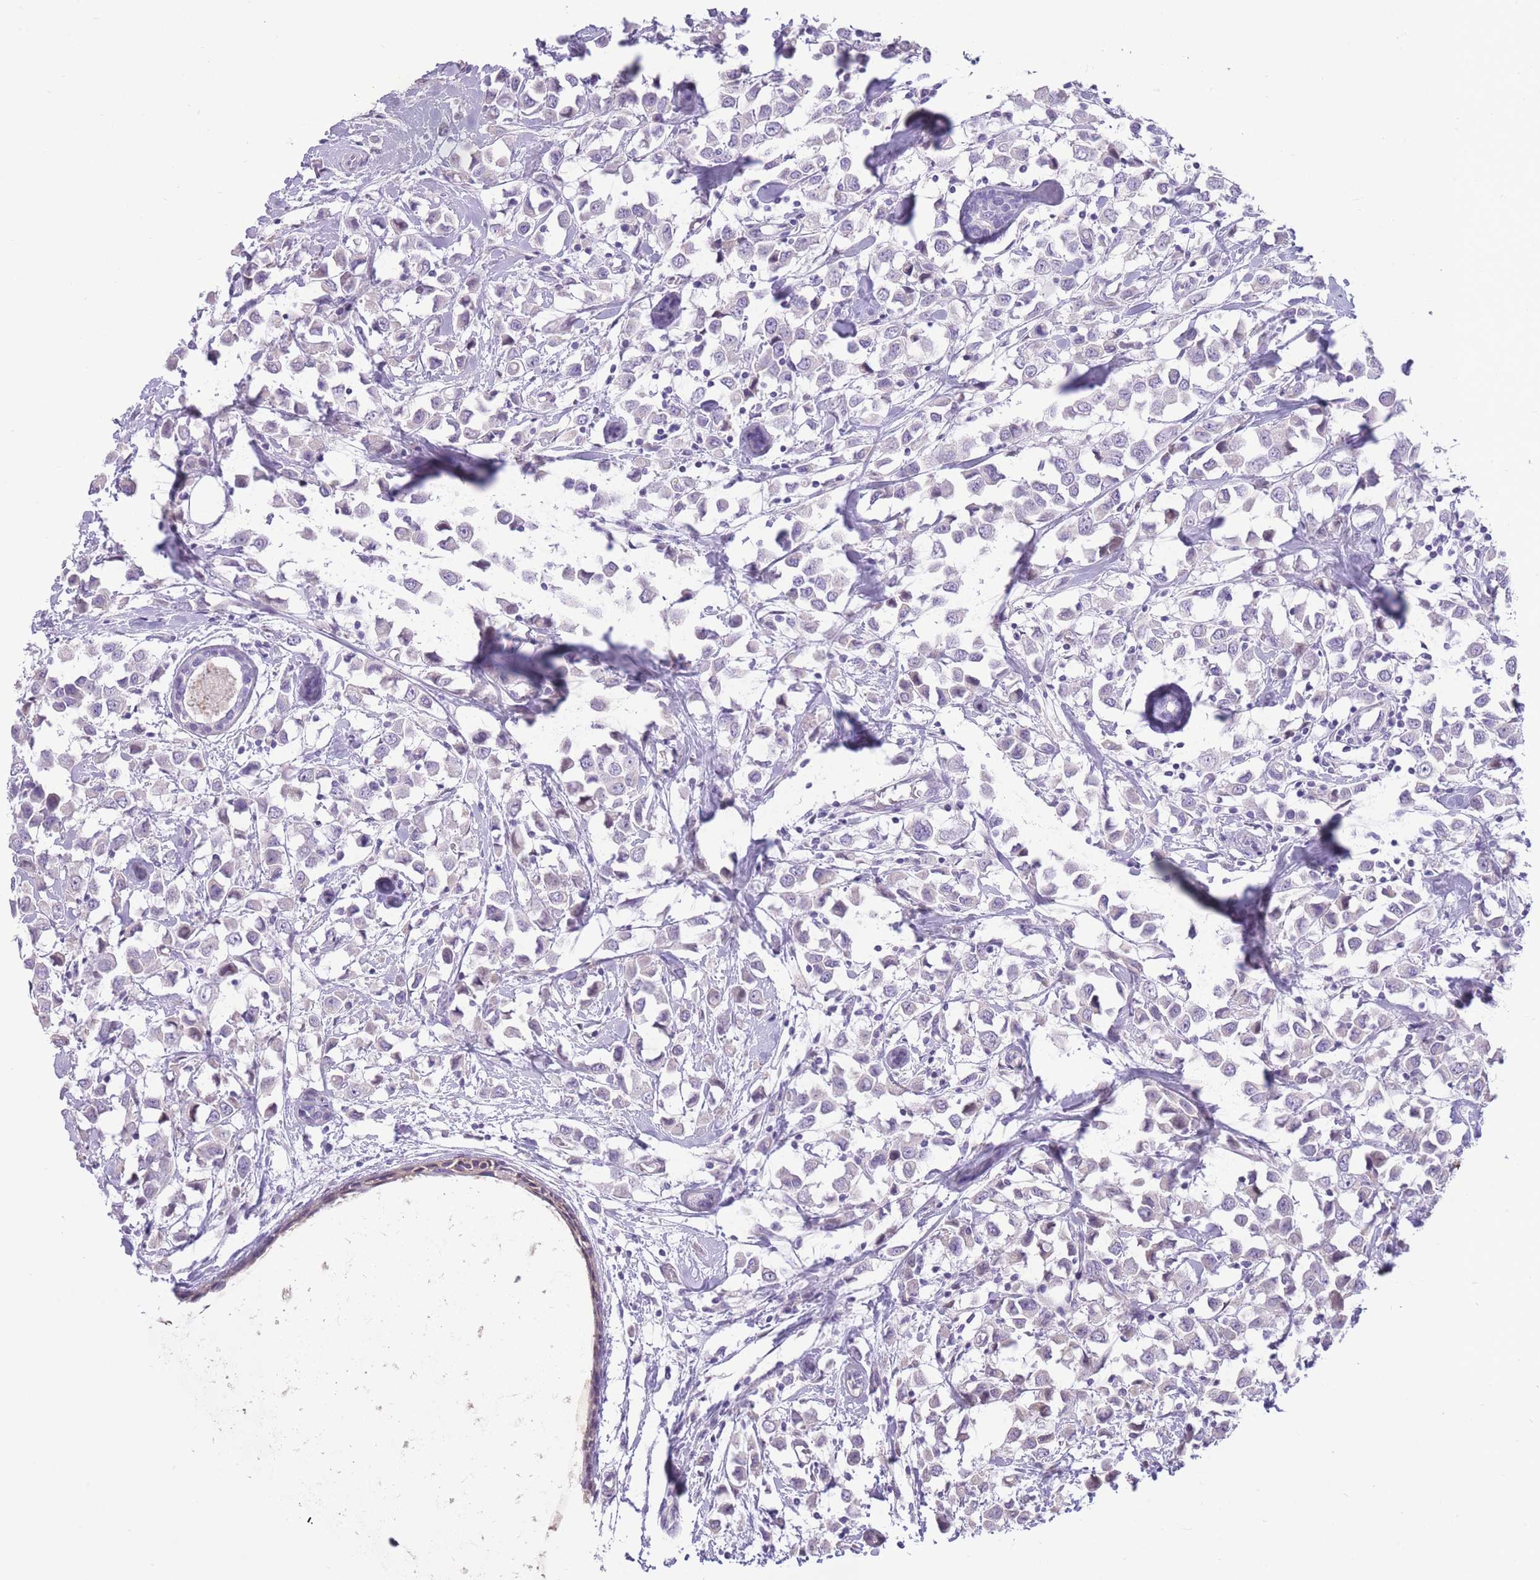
{"staining": {"intensity": "negative", "quantity": "none", "location": "none"}, "tissue": "breast cancer", "cell_type": "Tumor cells", "image_type": "cancer", "snomed": [{"axis": "morphology", "description": "Duct carcinoma"}, {"axis": "topography", "description": "Breast"}], "caption": "IHC of breast infiltrating ductal carcinoma shows no staining in tumor cells. Brightfield microscopy of immunohistochemistry stained with DAB (3,3'-diaminobenzidine) (brown) and hematoxylin (blue), captured at high magnification.", "gene": "WDR70", "patient": {"sex": "female", "age": 61}}